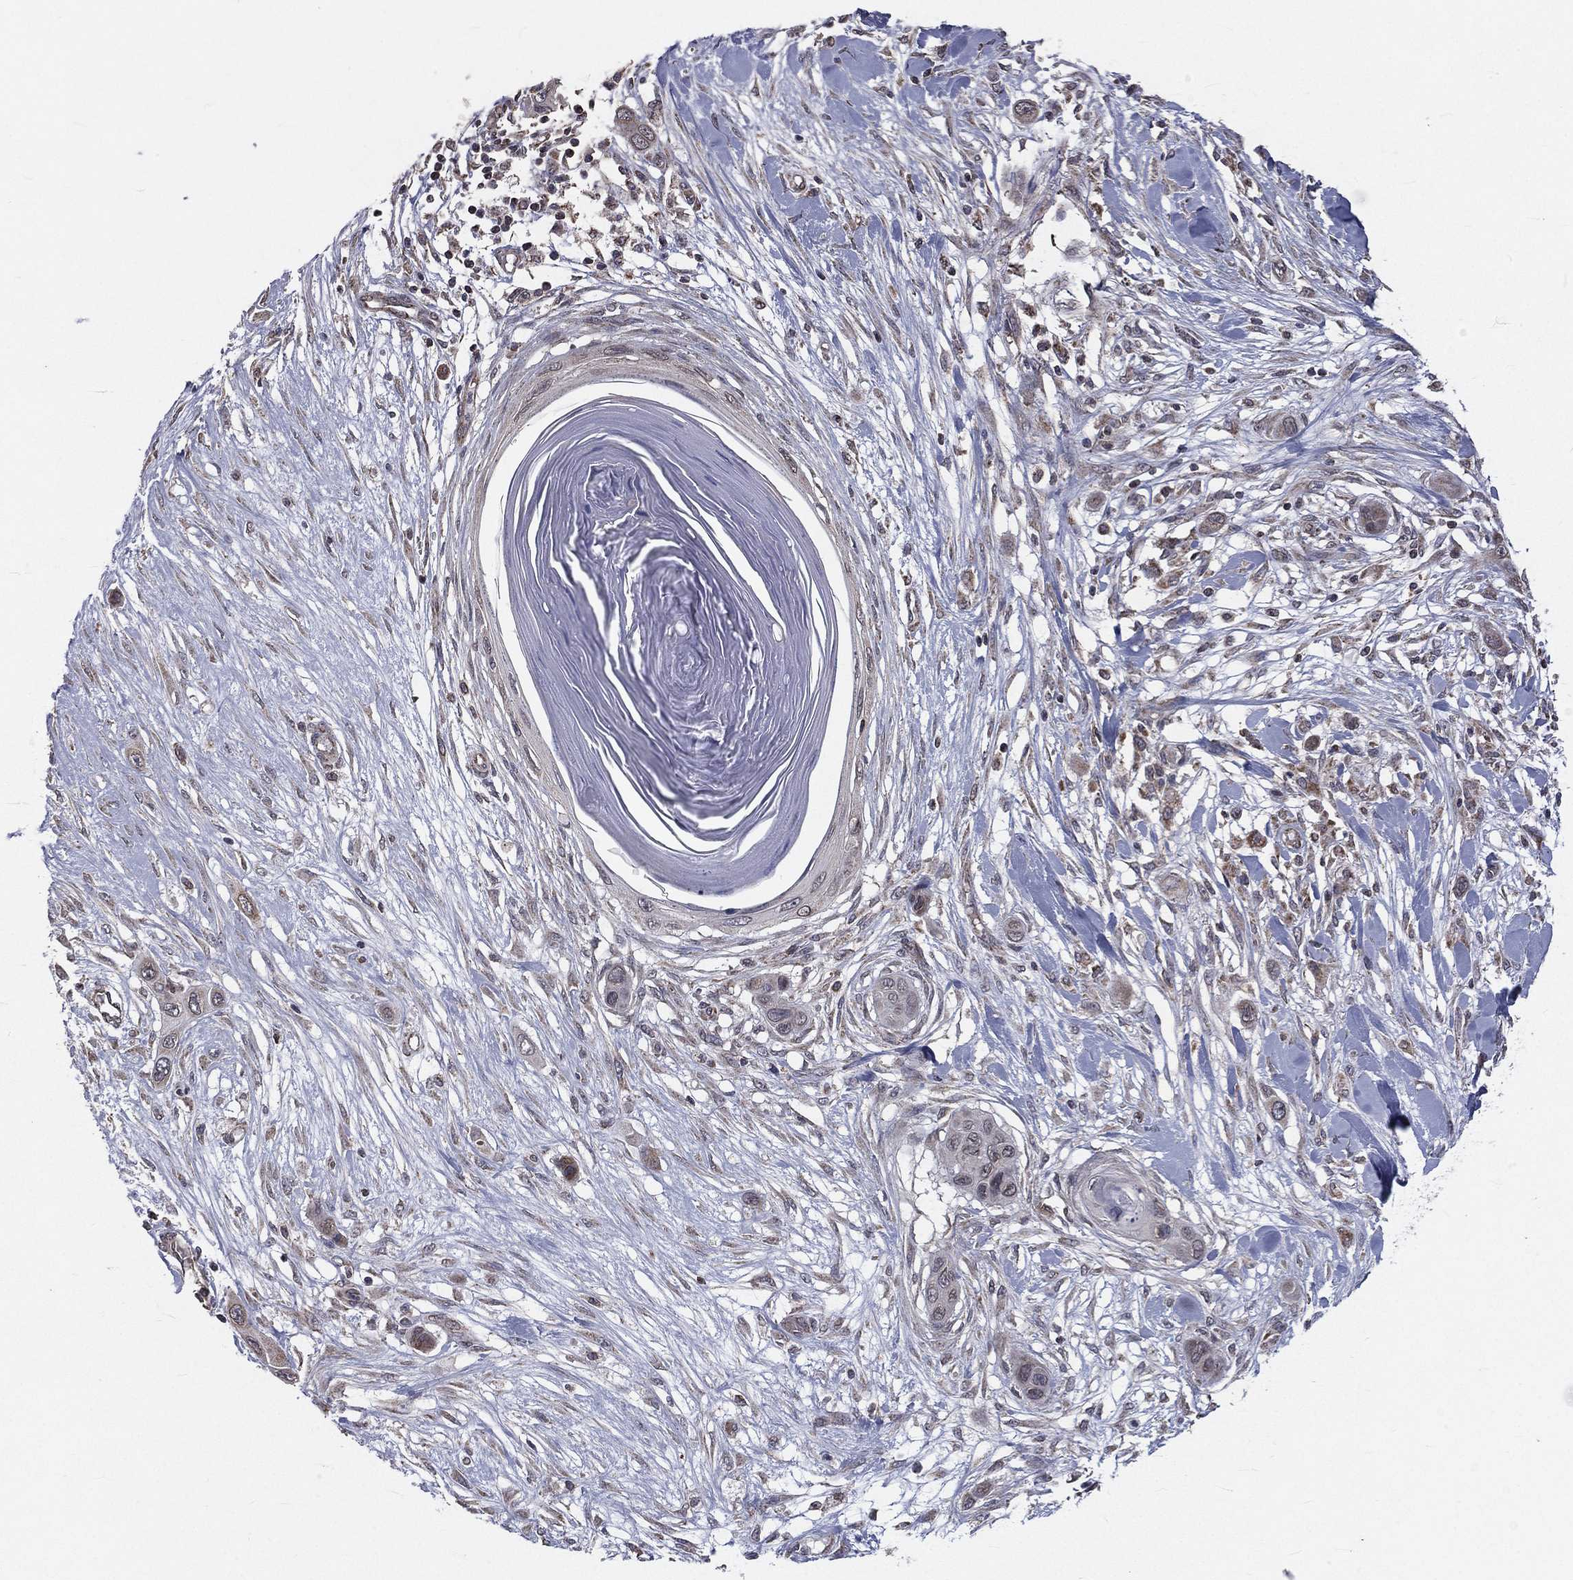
{"staining": {"intensity": "negative", "quantity": "none", "location": "none"}, "tissue": "skin cancer", "cell_type": "Tumor cells", "image_type": "cancer", "snomed": [{"axis": "morphology", "description": "Squamous cell carcinoma, NOS"}, {"axis": "topography", "description": "Skin"}], "caption": "Immunohistochemistry (IHC) micrograph of human squamous cell carcinoma (skin) stained for a protein (brown), which shows no positivity in tumor cells.", "gene": "MRPL46", "patient": {"sex": "male", "age": 79}}